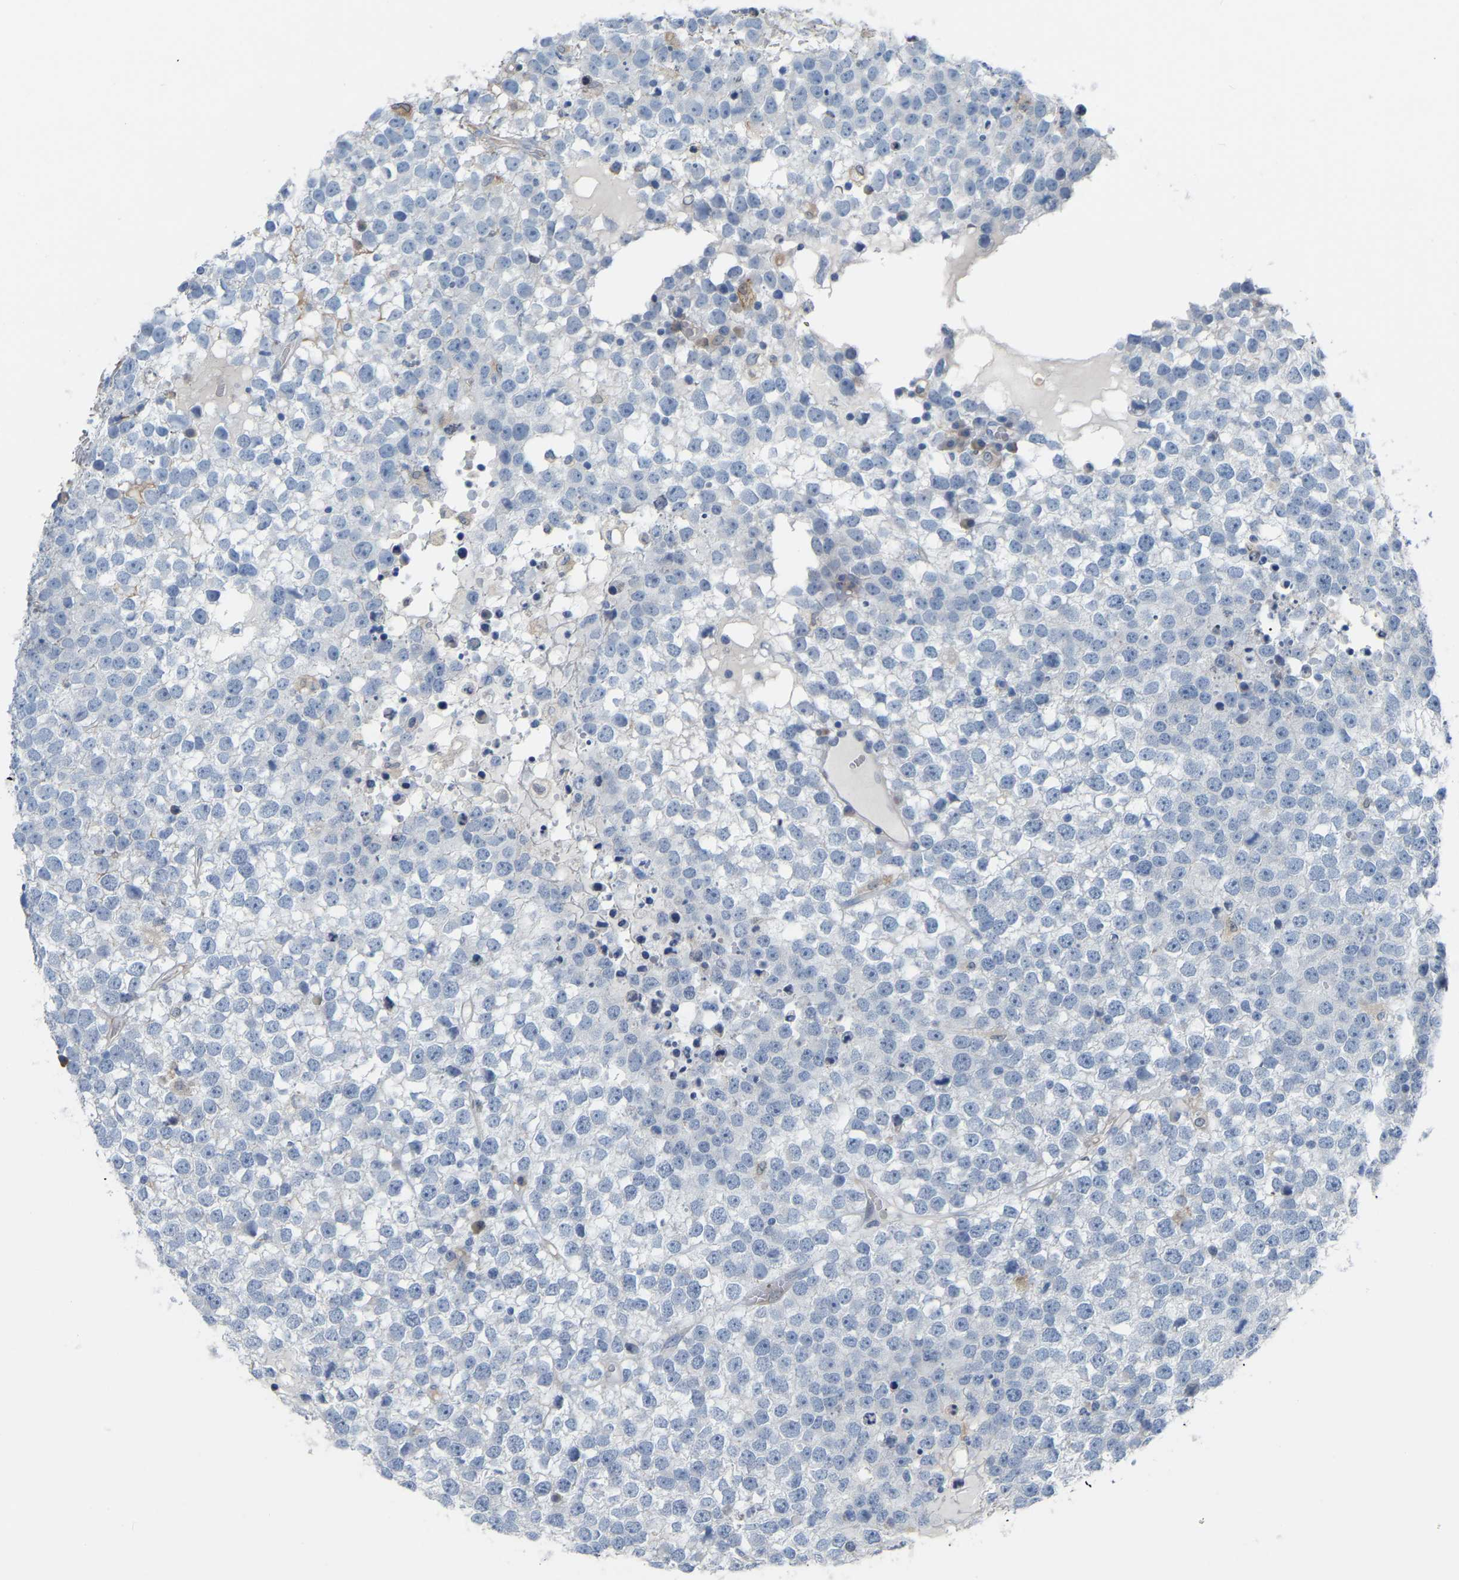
{"staining": {"intensity": "negative", "quantity": "none", "location": "none"}, "tissue": "testis cancer", "cell_type": "Tumor cells", "image_type": "cancer", "snomed": [{"axis": "morphology", "description": "Seminoma, NOS"}, {"axis": "topography", "description": "Testis"}], "caption": "The photomicrograph reveals no significant expression in tumor cells of testis seminoma.", "gene": "PTGS1", "patient": {"sex": "male", "age": 65}}